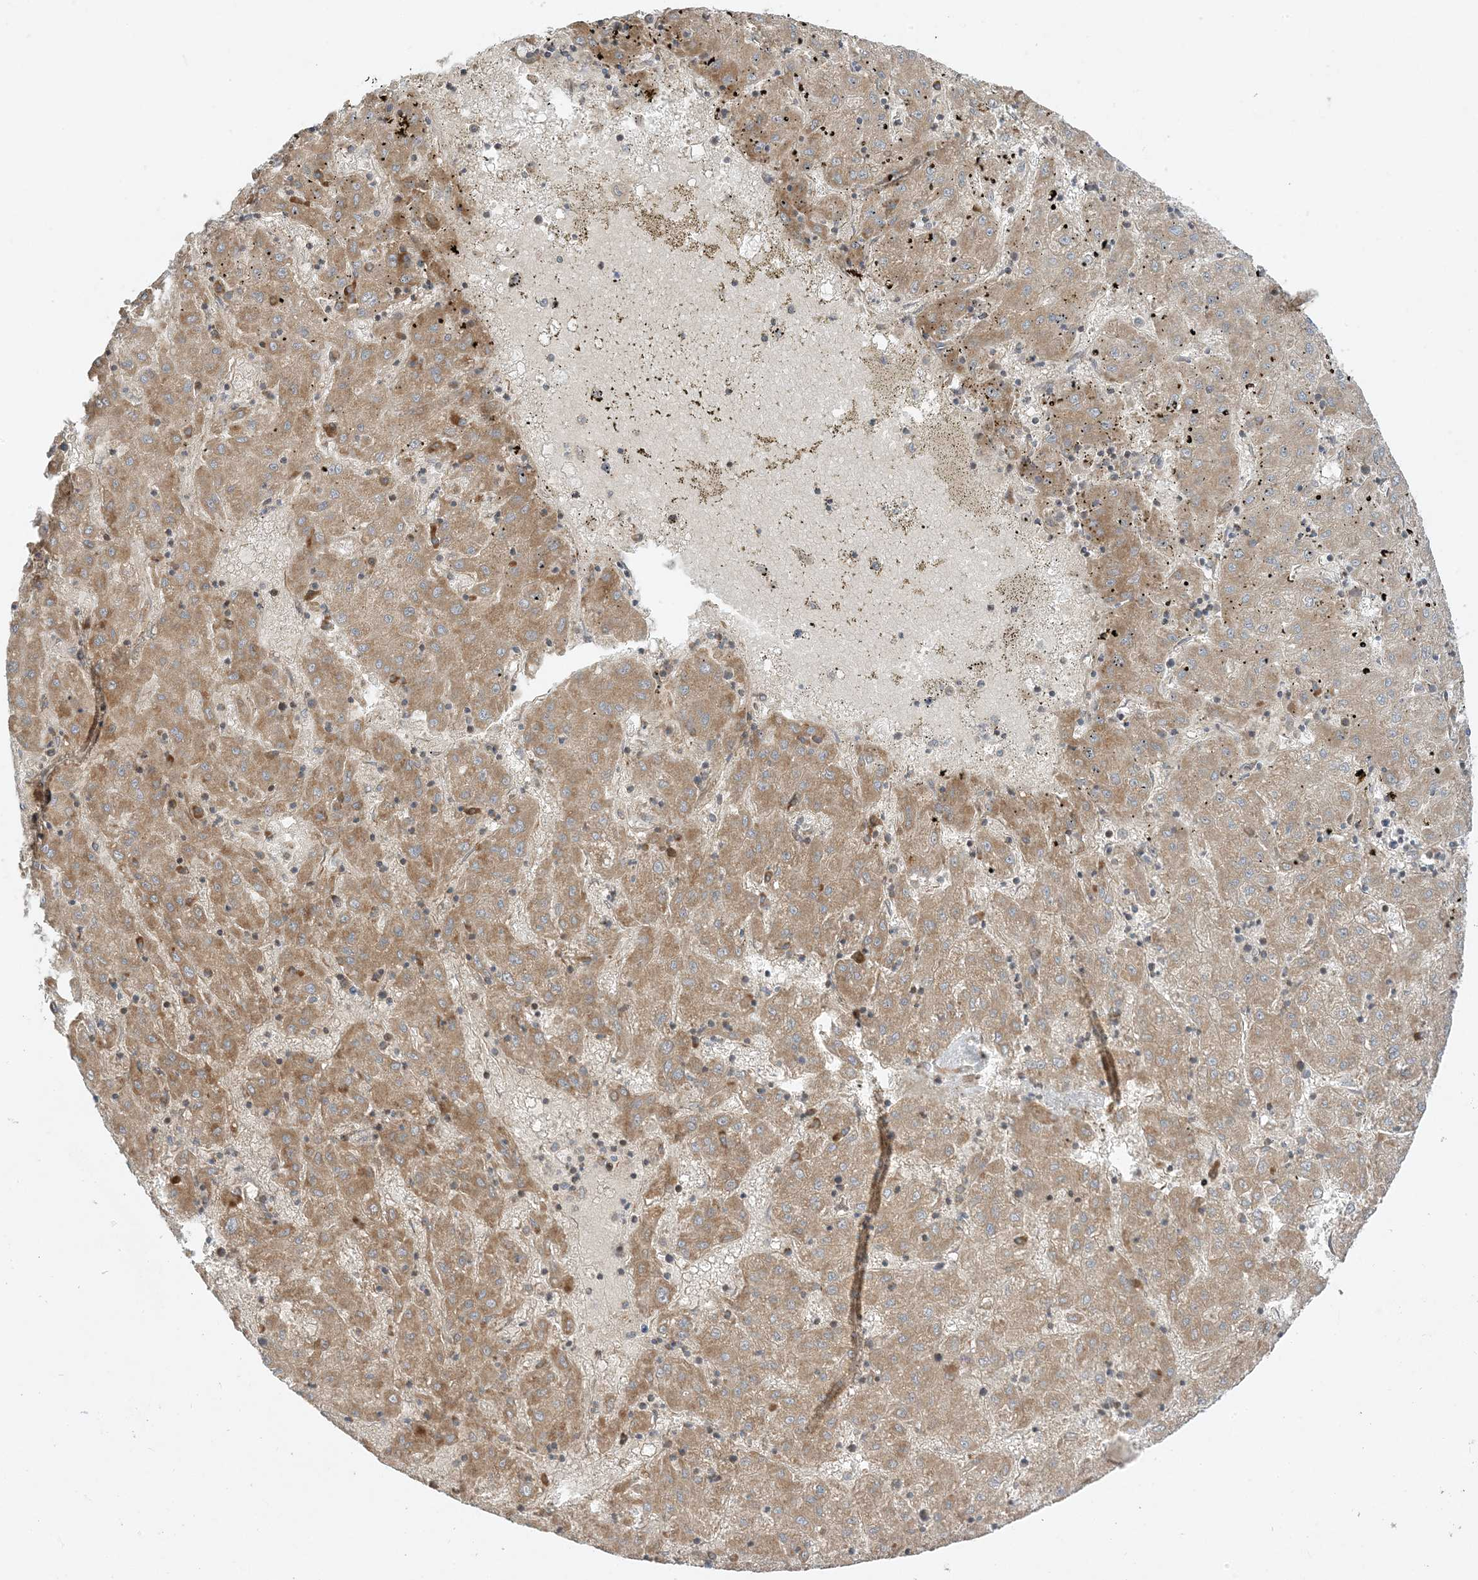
{"staining": {"intensity": "moderate", "quantity": ">75%", "location": "cytoplasmic/membranous"}, "tissue": "liver cancer", "cell_type": "Tumor cells", "image_type": "cancer", "snomed": [{"axis": "morphology", "description": "Carcinoma, Hepatocellular, NOS"}, {"axis": "topography", "description": "Liver"}], "caption": "A medium amount of moderate cytoplasmic/membranous positivity is present in about >75% of tumor cells in hepatocellular carcinoma (liver) tissue.", "gene": "AARS2", "patient": {"sex": "male", "age": 72}}